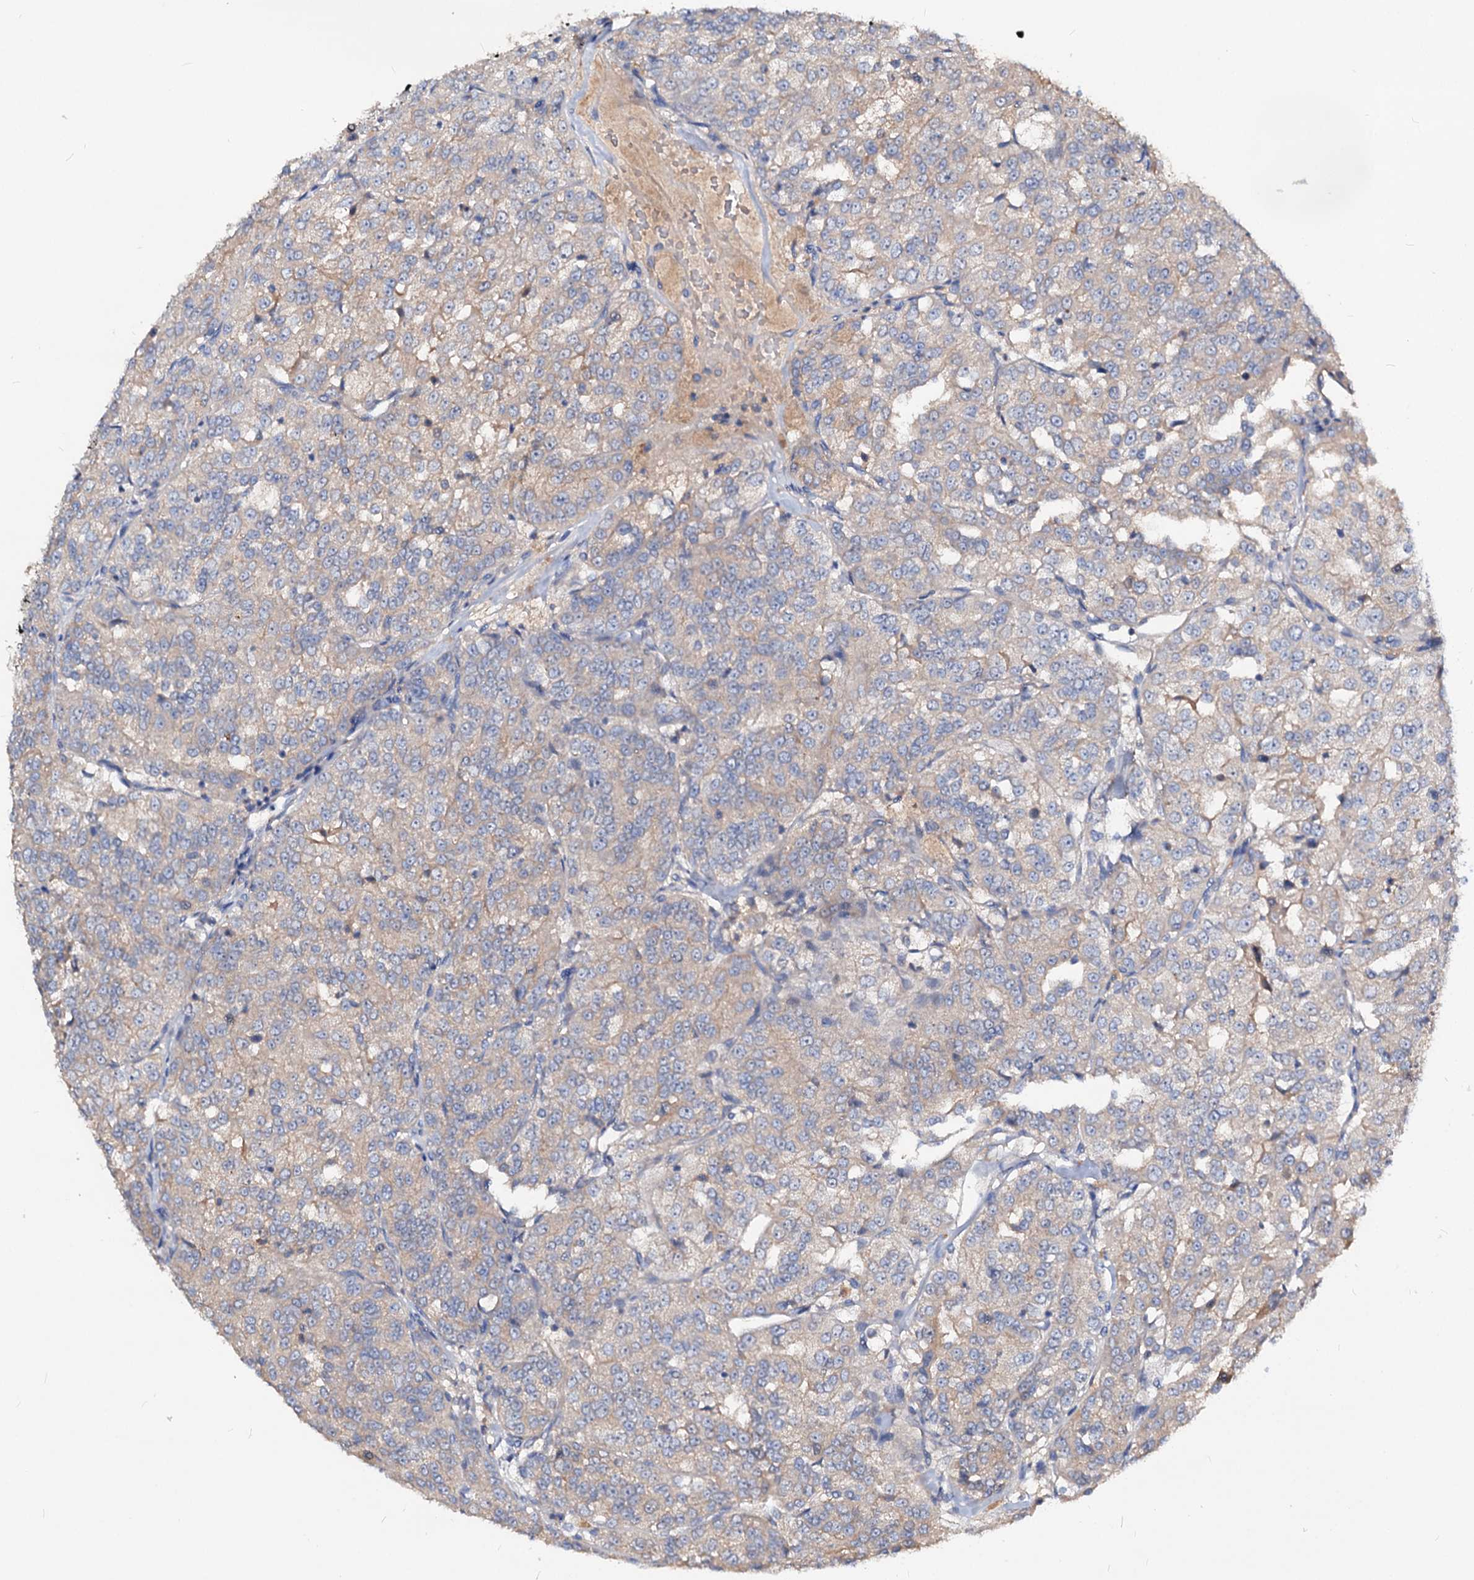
{"staining": {"intensity": "weak", "quantity": ">75%", "location": "cytoplasmic/membranous"}, "tissue": "renal cancer", "cell_type": "Tumor cells", "image_type": "cancer", "snomed": [{"axis": "morphology", "description": "Adenocarcinoma, NOS"}, {"axis": "topography", "description": "Kidney"}], "caption": "Immunohistochemistry (DAB (3,3'-diaminobenzidine)) staining of renal cancer (adenocarcinoma) displays weak cytoplasmic/membranous protein expression in approximately >75% of tumor cells.", "gene": "ACY3", "patient": {"sex": "female", "age": 63}}